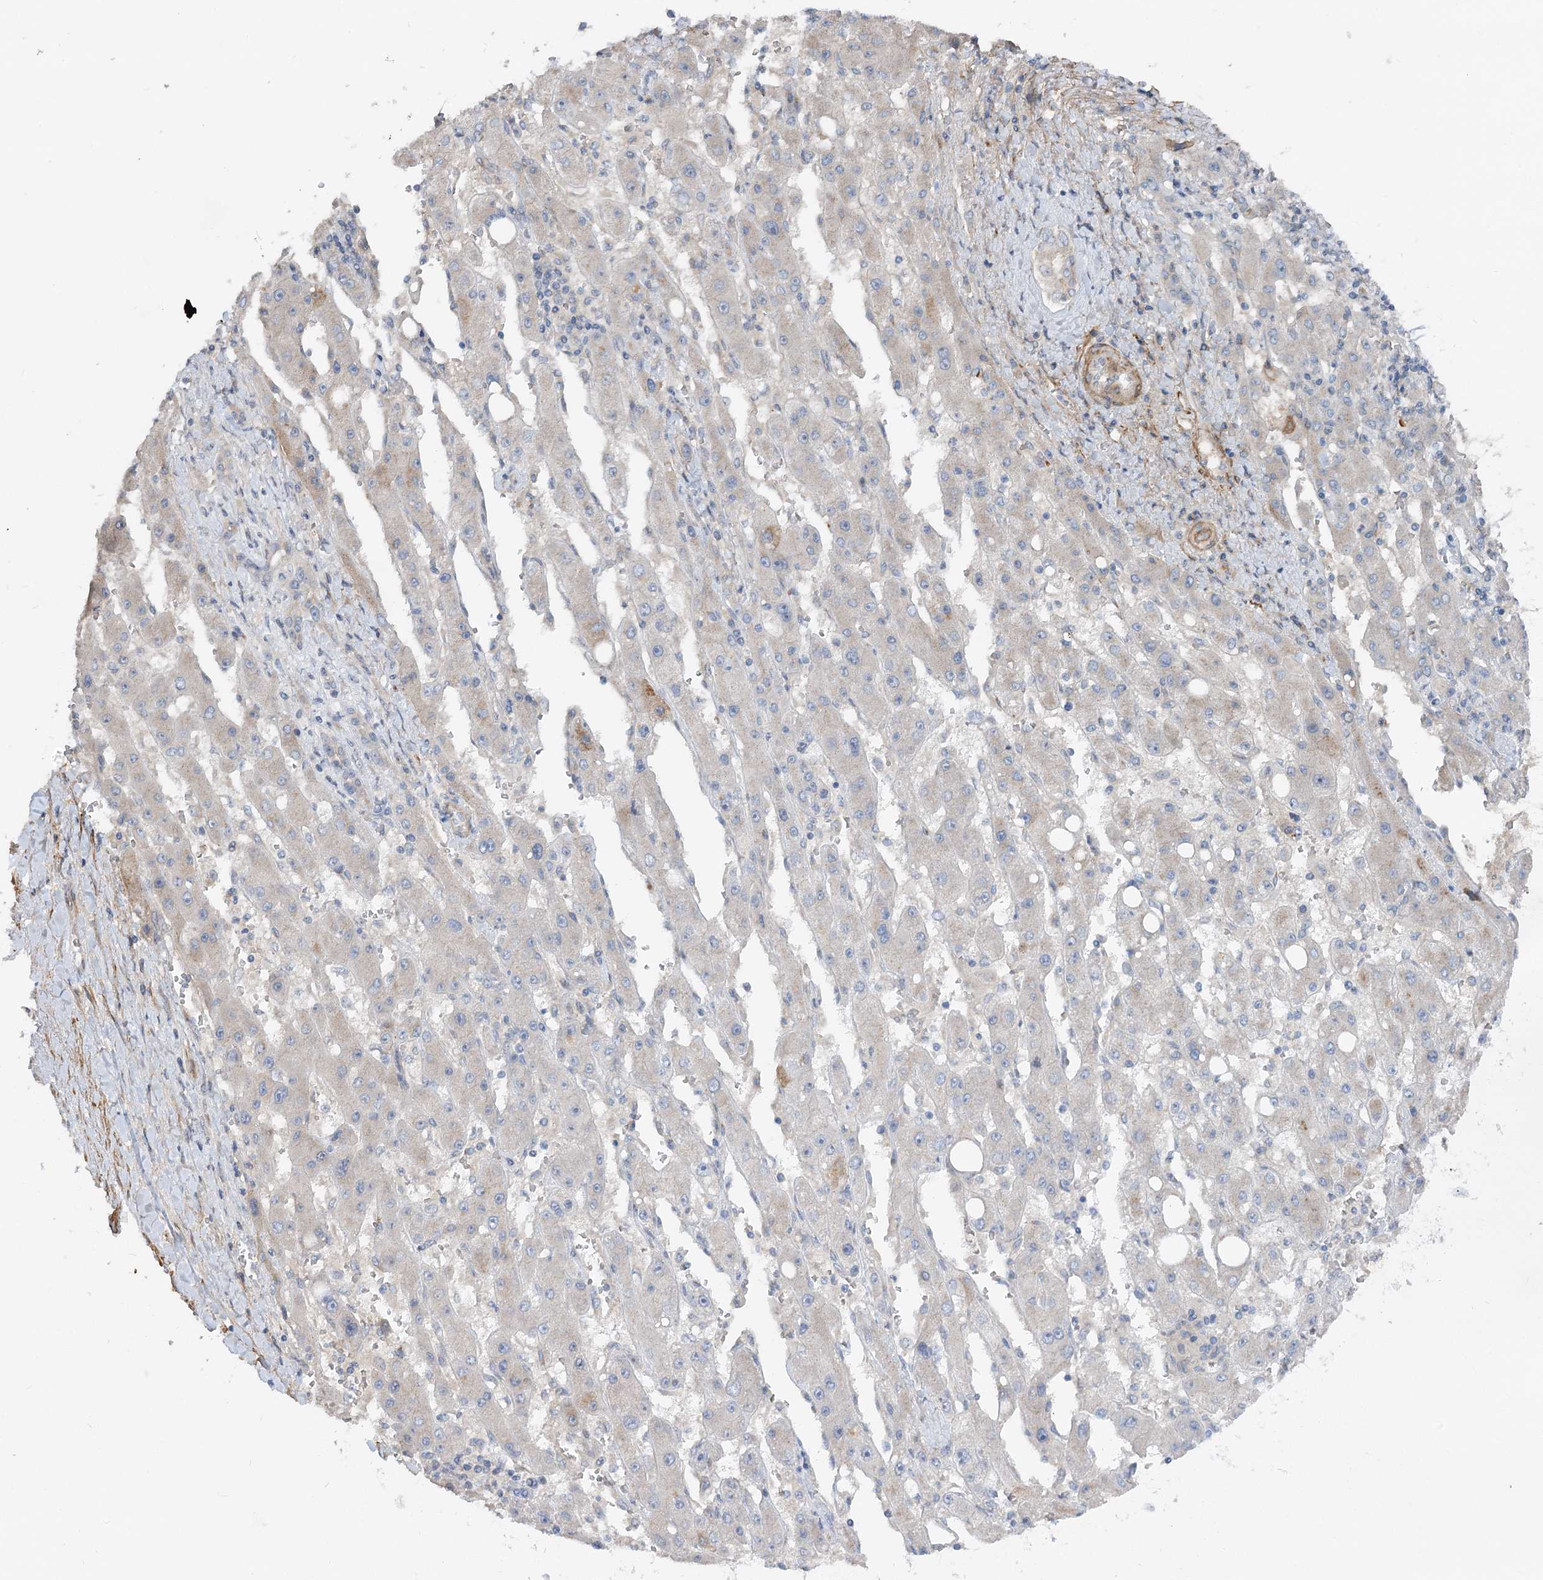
{"staining": {"intensity": "negative", "quantity": "none", "location": "none"}, "tissue": "liver cancer", "cell_type": "Tumor cells", "image_type": "cancer", "snomed": [{"axis": "morphology", "description": "Carcinoma, Hepatocellular, NOS"}, {"axis": "topography", "description": "Liver"}], "caption": "Protein analysis of liver cancer (hepatocellular carcinoma) exhibits no significant expression in tumor cells.", "gene": "FGF19", "patient": {"sex": "female", "age": 73}}